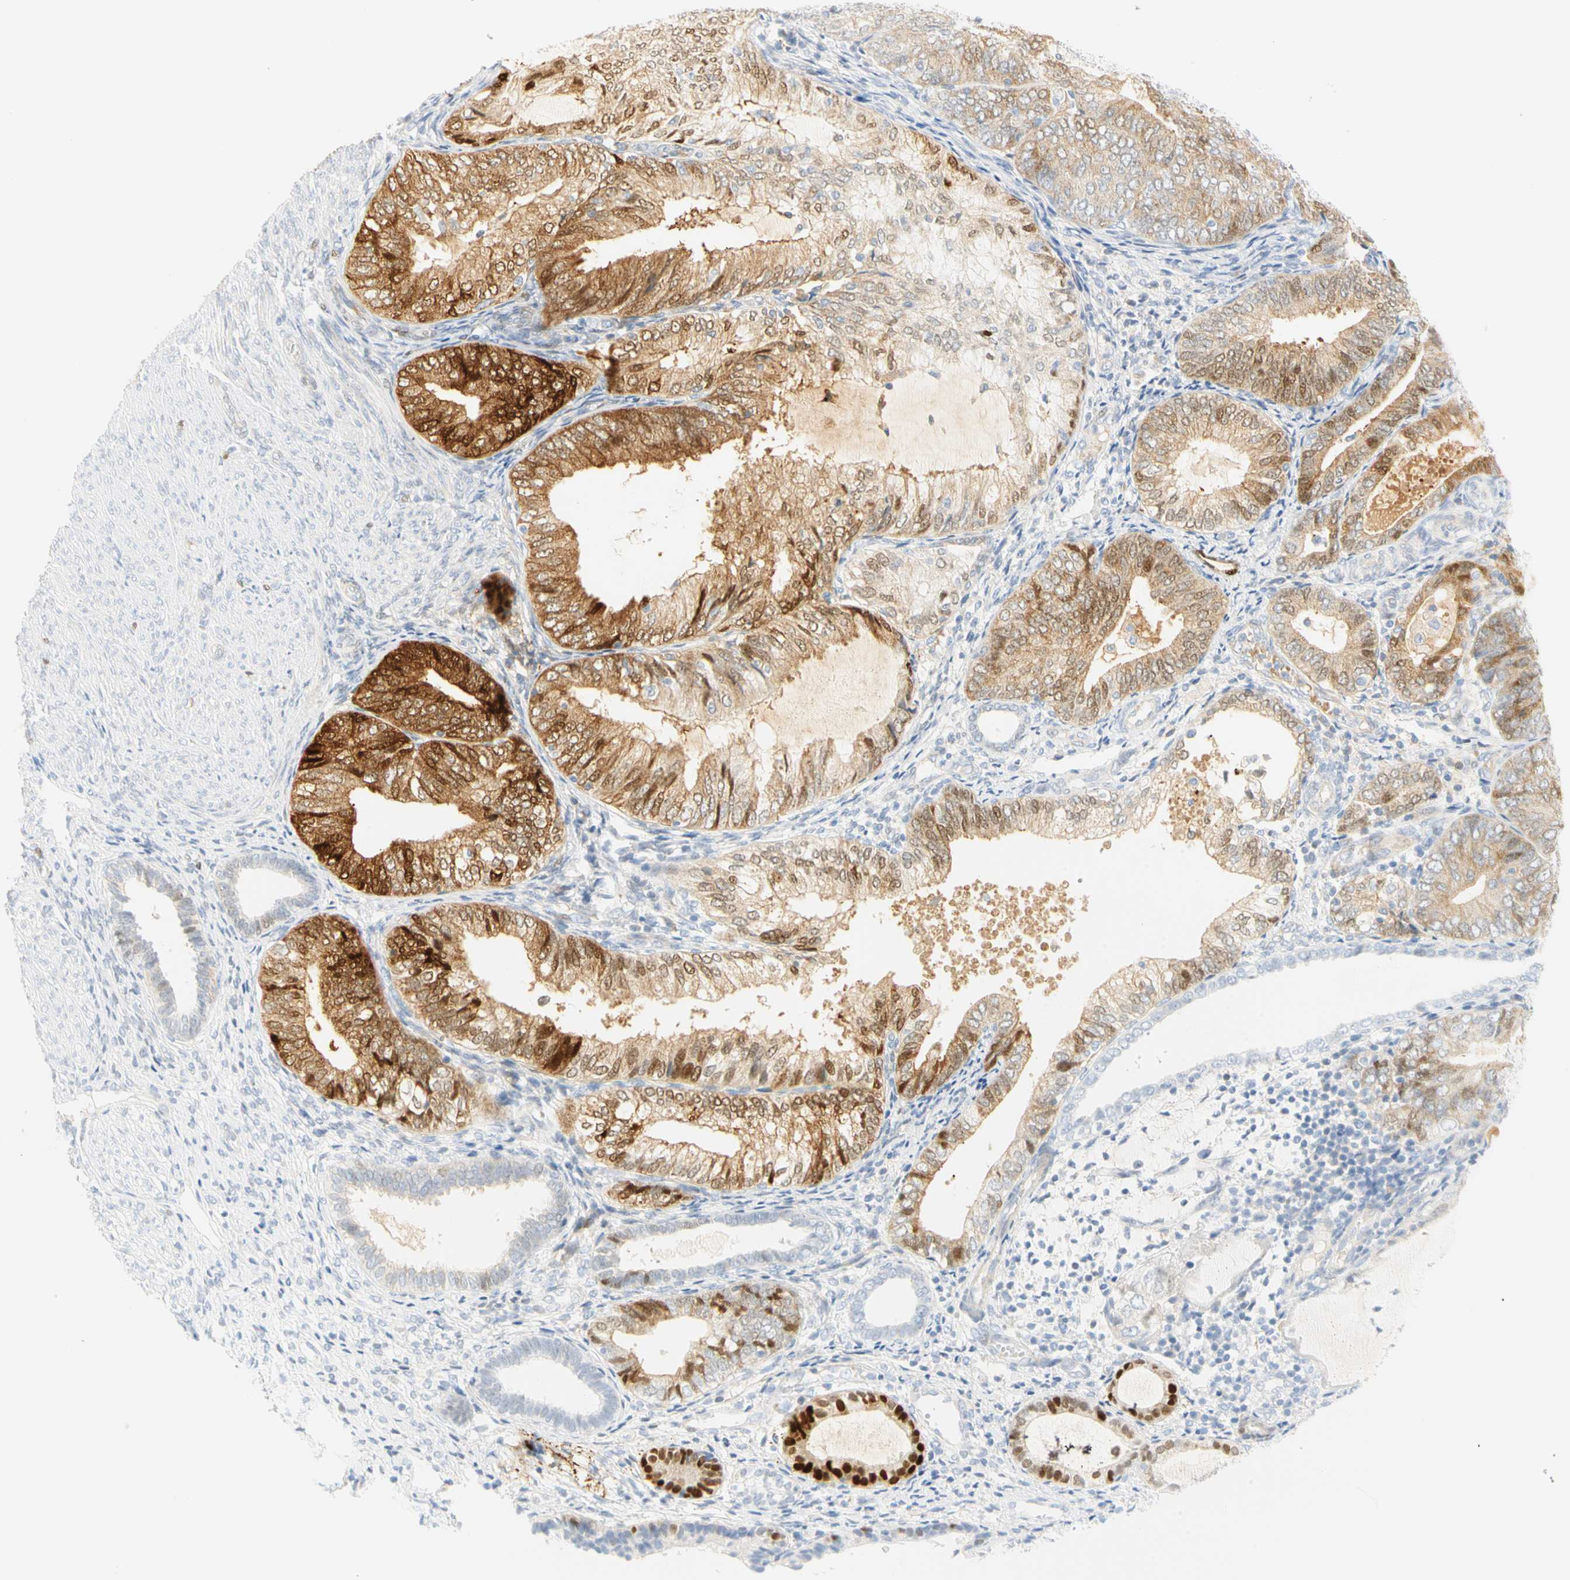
{"staining": {"intensity": "moderate", "quantity": "25%-75%", "location": "cytoplasmic/membranous"}, "tissue": "endometrial cancer", "cell_type": "Tumor cells", "image_type": "cancer", "snomed": [{"axis": "morphology", "description": "Adenocarcinoma, NOS"}, {"axis": "topography", "description": "Endometrium"}], "caption": "Brown immunohistochemical staining in adenocarcinoma (endometrial) reveals moderate cytoplasmic/membranous expression in about 25%-75% of tumor cells. The staining is performed using DAB brown chromogen to label protein expression. The nuclei are counter-stained blue using hematoxylin.", "gene": "SELENBP1", "patient": {"sex": "female", "age": 81}}